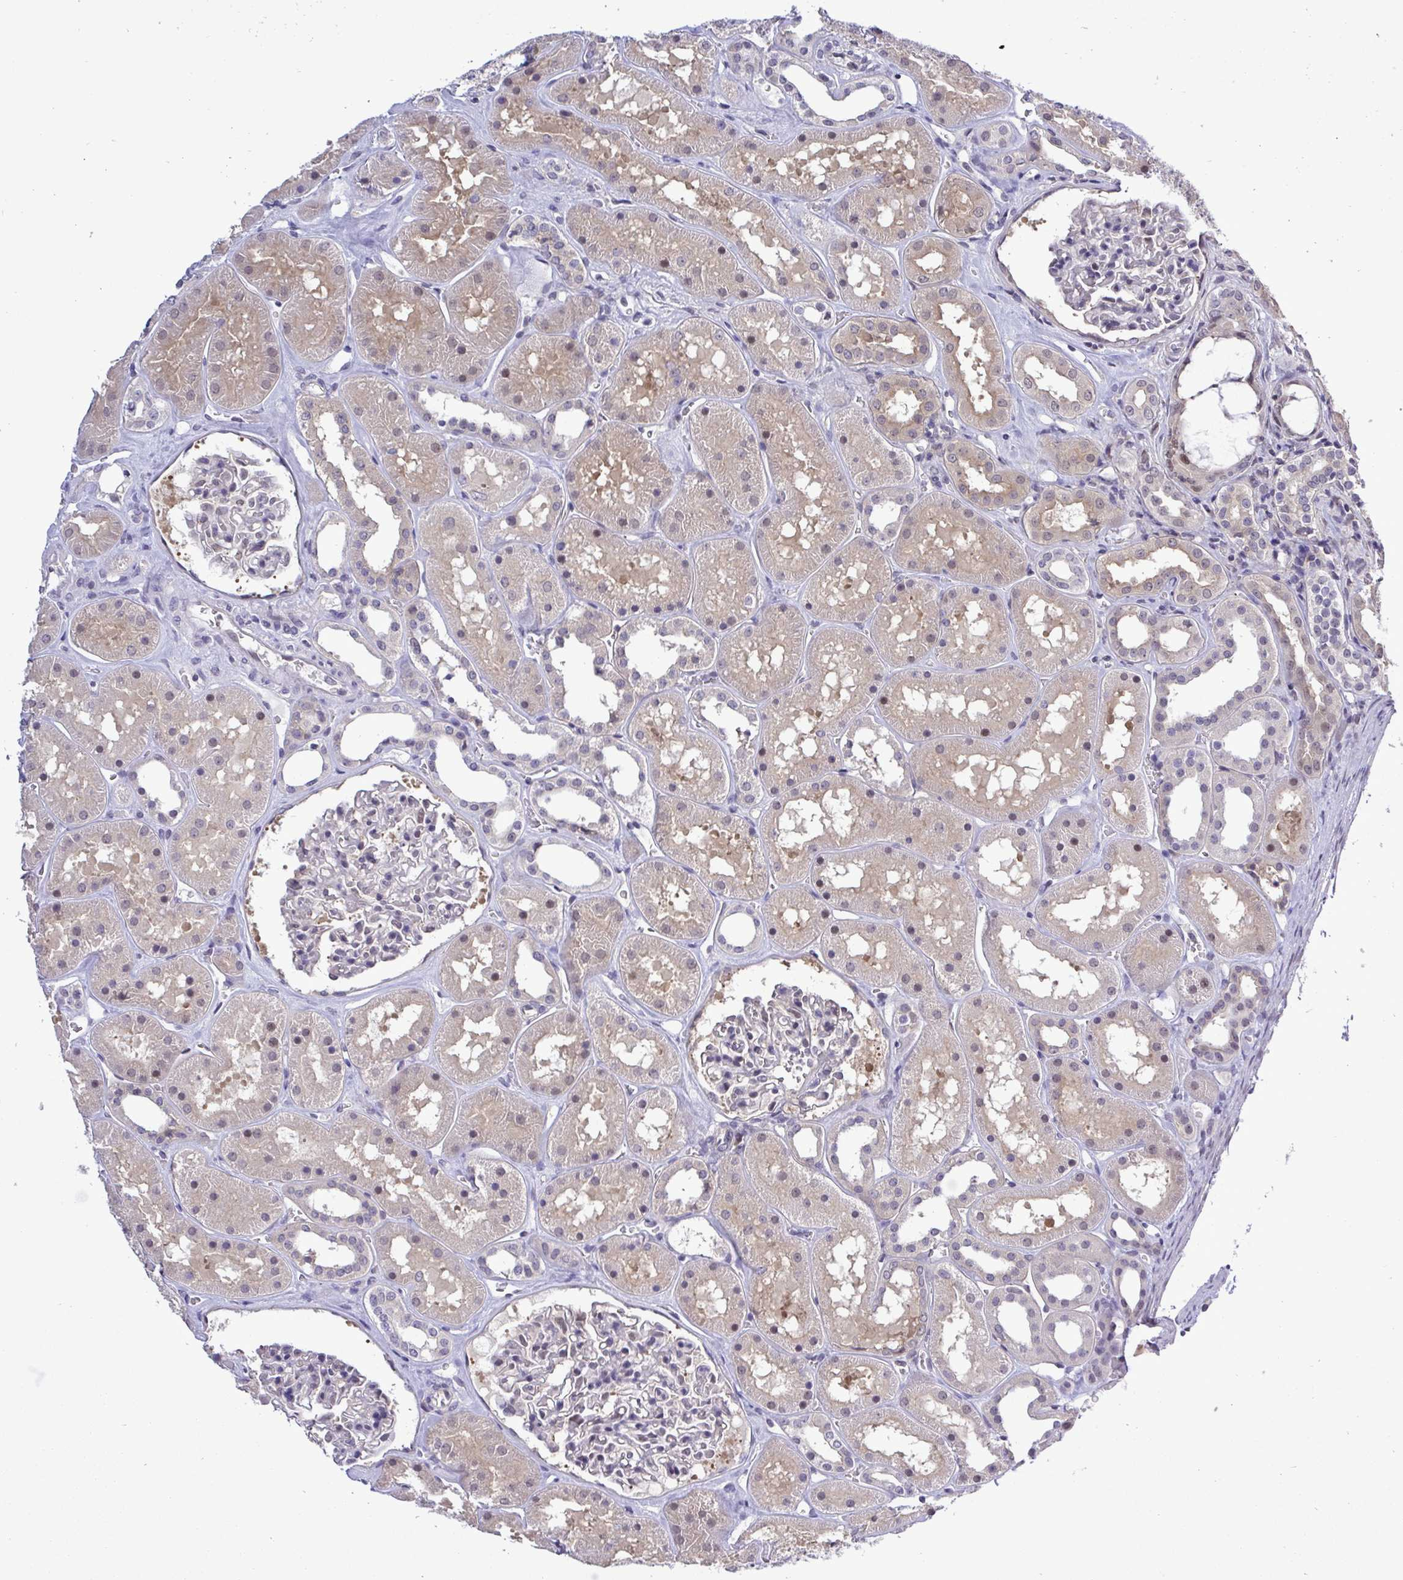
{"staining": {"intensity": "negative", "quantity": "none", "location": "none"}, "tissue": "kidney", "cell_type": "Cells in glomeruli", "image_type": "normal", "snomed": [{"axis": "morphology", "description": "Normal tissue, NOS"}, {"axis": "topography", "description": "Kidney"}], "caption": "Protein analysis of normal kidney displays no significant positivity in cells in glomeruli. Brightfield microscopy of IHC stained with DAB (3,3'-diaminobenzidine) (brown) and hematoxylin (blue), captured at high magnification.", "gene": "ZNF444", "patient": {"sex": "female", "age": 41}}